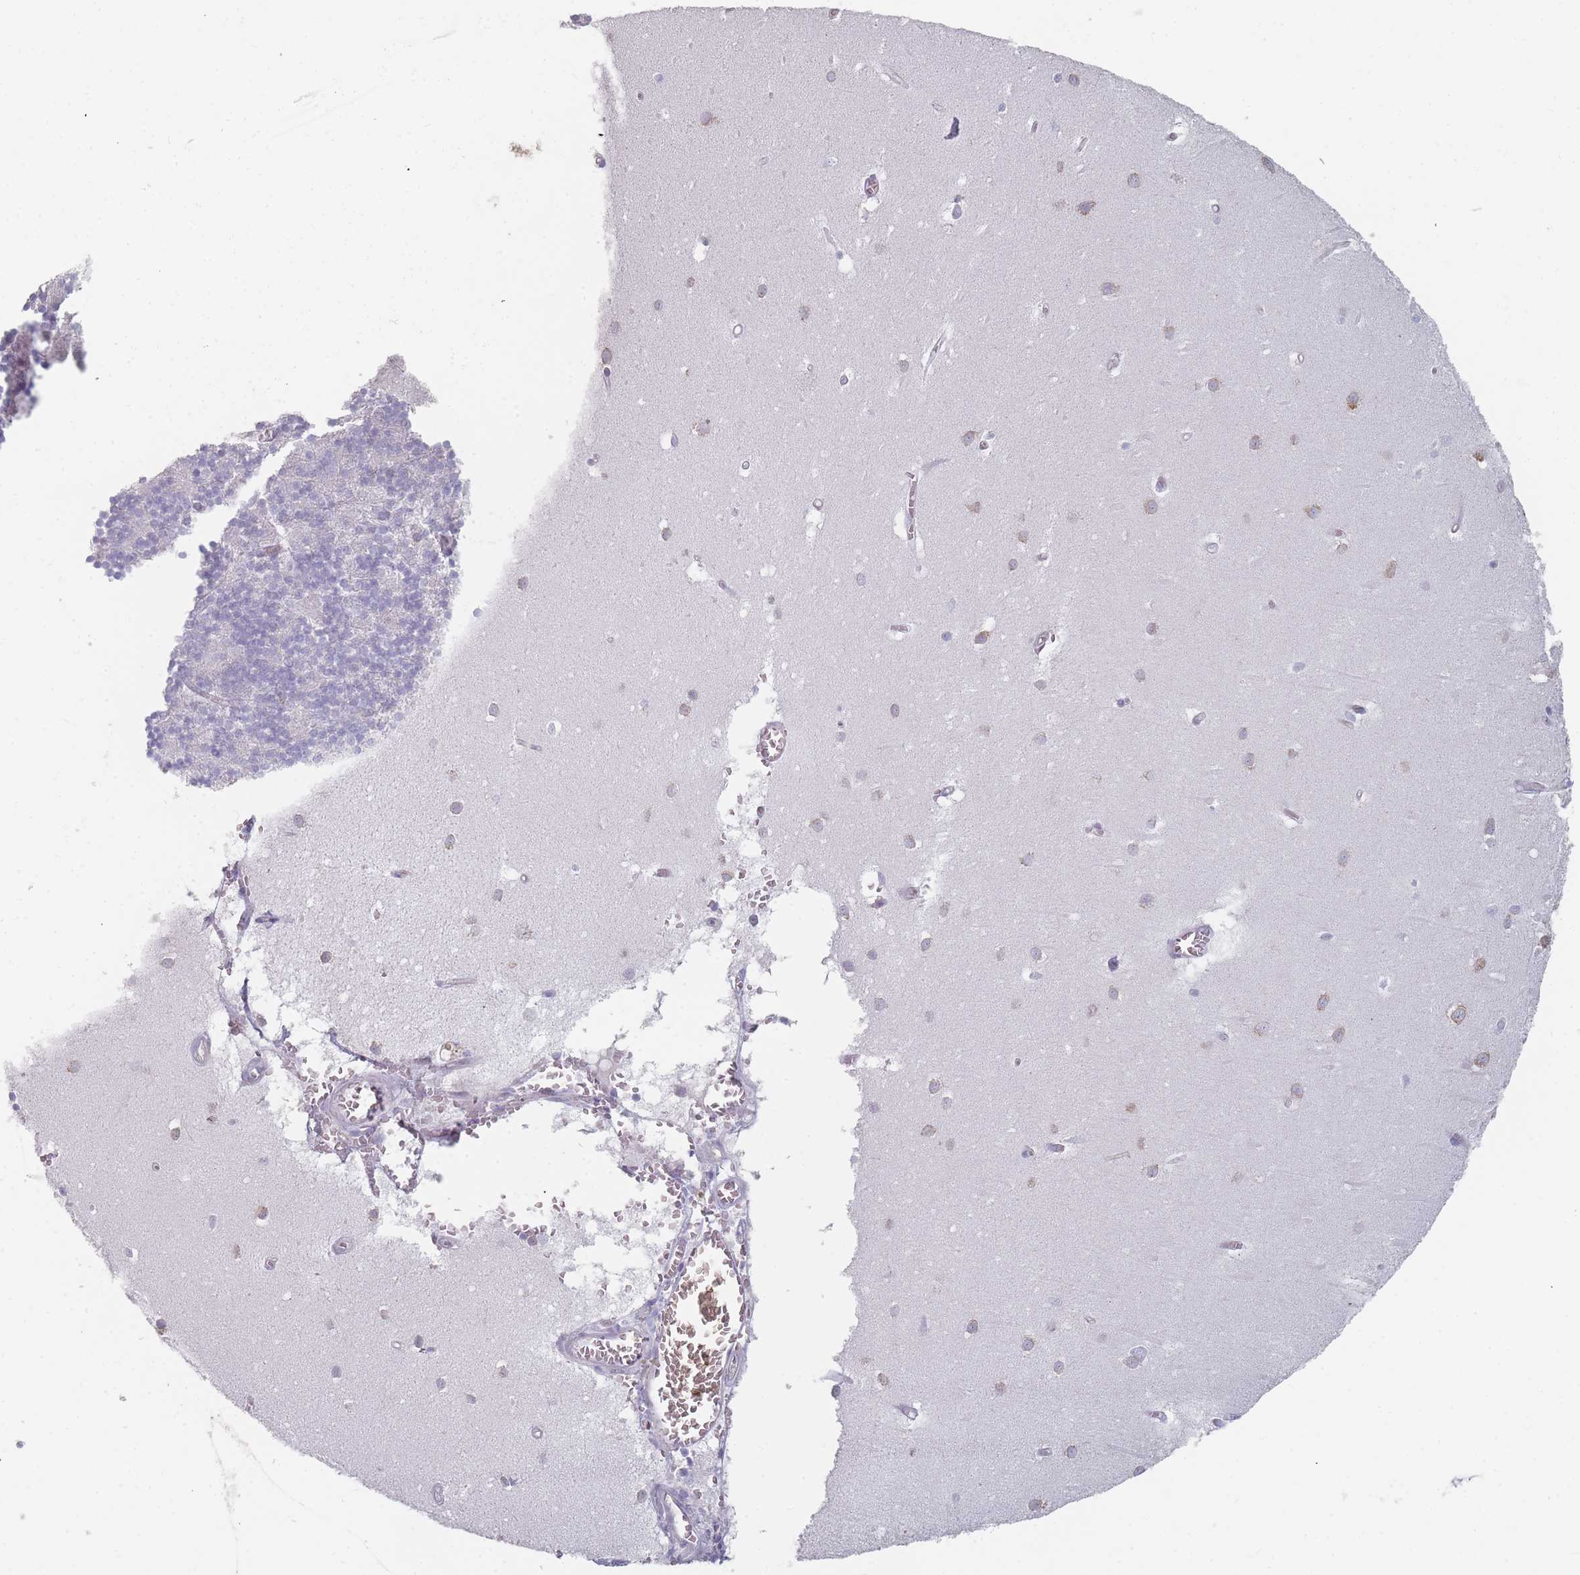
{"staining": {"intensity": "negative", "quantity": "none", "location": "none"}, "tissue": "cerebellum", "cell_type": "Cells in granular layer", "image_type": "normal", "snomed": [{"axis": "morphology", "description": "Normal tissue, NOS"}, {"axis": "topography", "description": "Cerebellum"}], "caption": "Image shows no protein expression in cells in granular layer of unremarkable cerebellum. (IHC, brightfield microscopy, high magnification).", "gene": "CACNG5", "patient": {"sex": "male", "age": 54}}